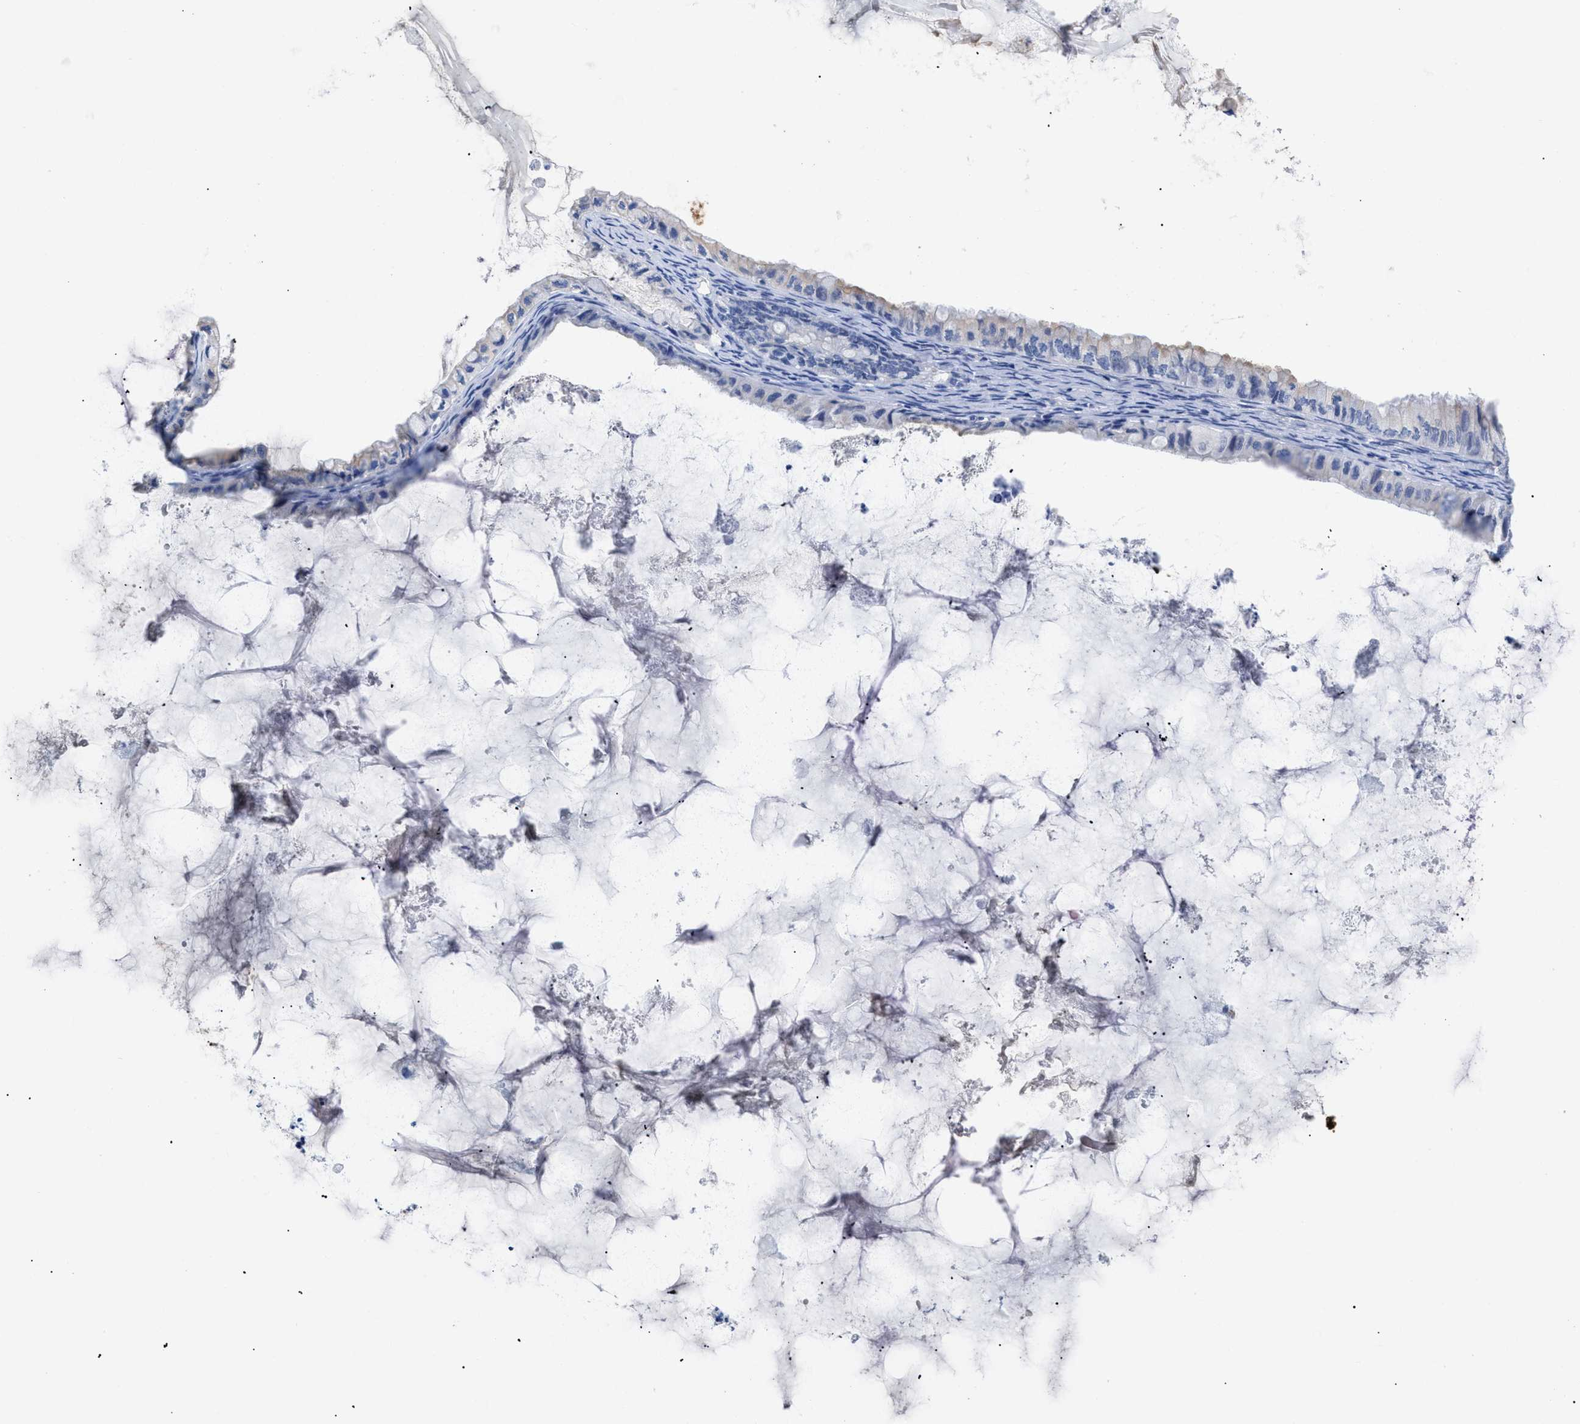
{"staining": {"intensity": "weak", "quantity": "<25%", "location": "cytoplasmic/membranous"}, "tissue": "ovarian cancer", "cell_type": "Tumor cells", "image_type": "cancer", "snomed": [{"axis": "morphology", "description": "Cystadenocarcinoma, mucinous, NOS"}, {"axis": "topography", "description": "Ovary"}], "caption": "IHC micrograph of neoplastic tissue: human ovarian mucinous cystadenocarcinoma stained with DAB (3,3'-diaminobenzidine) shows no significant protein staining in tumor cells. The staining was performed using DAB to visualize the protein expression in brown, while the nuclei were stained in blue with hematoxylin (Magnification: 20x).", "gene": "TMEM68", "patient": {"sex": "female", "age": 80}}